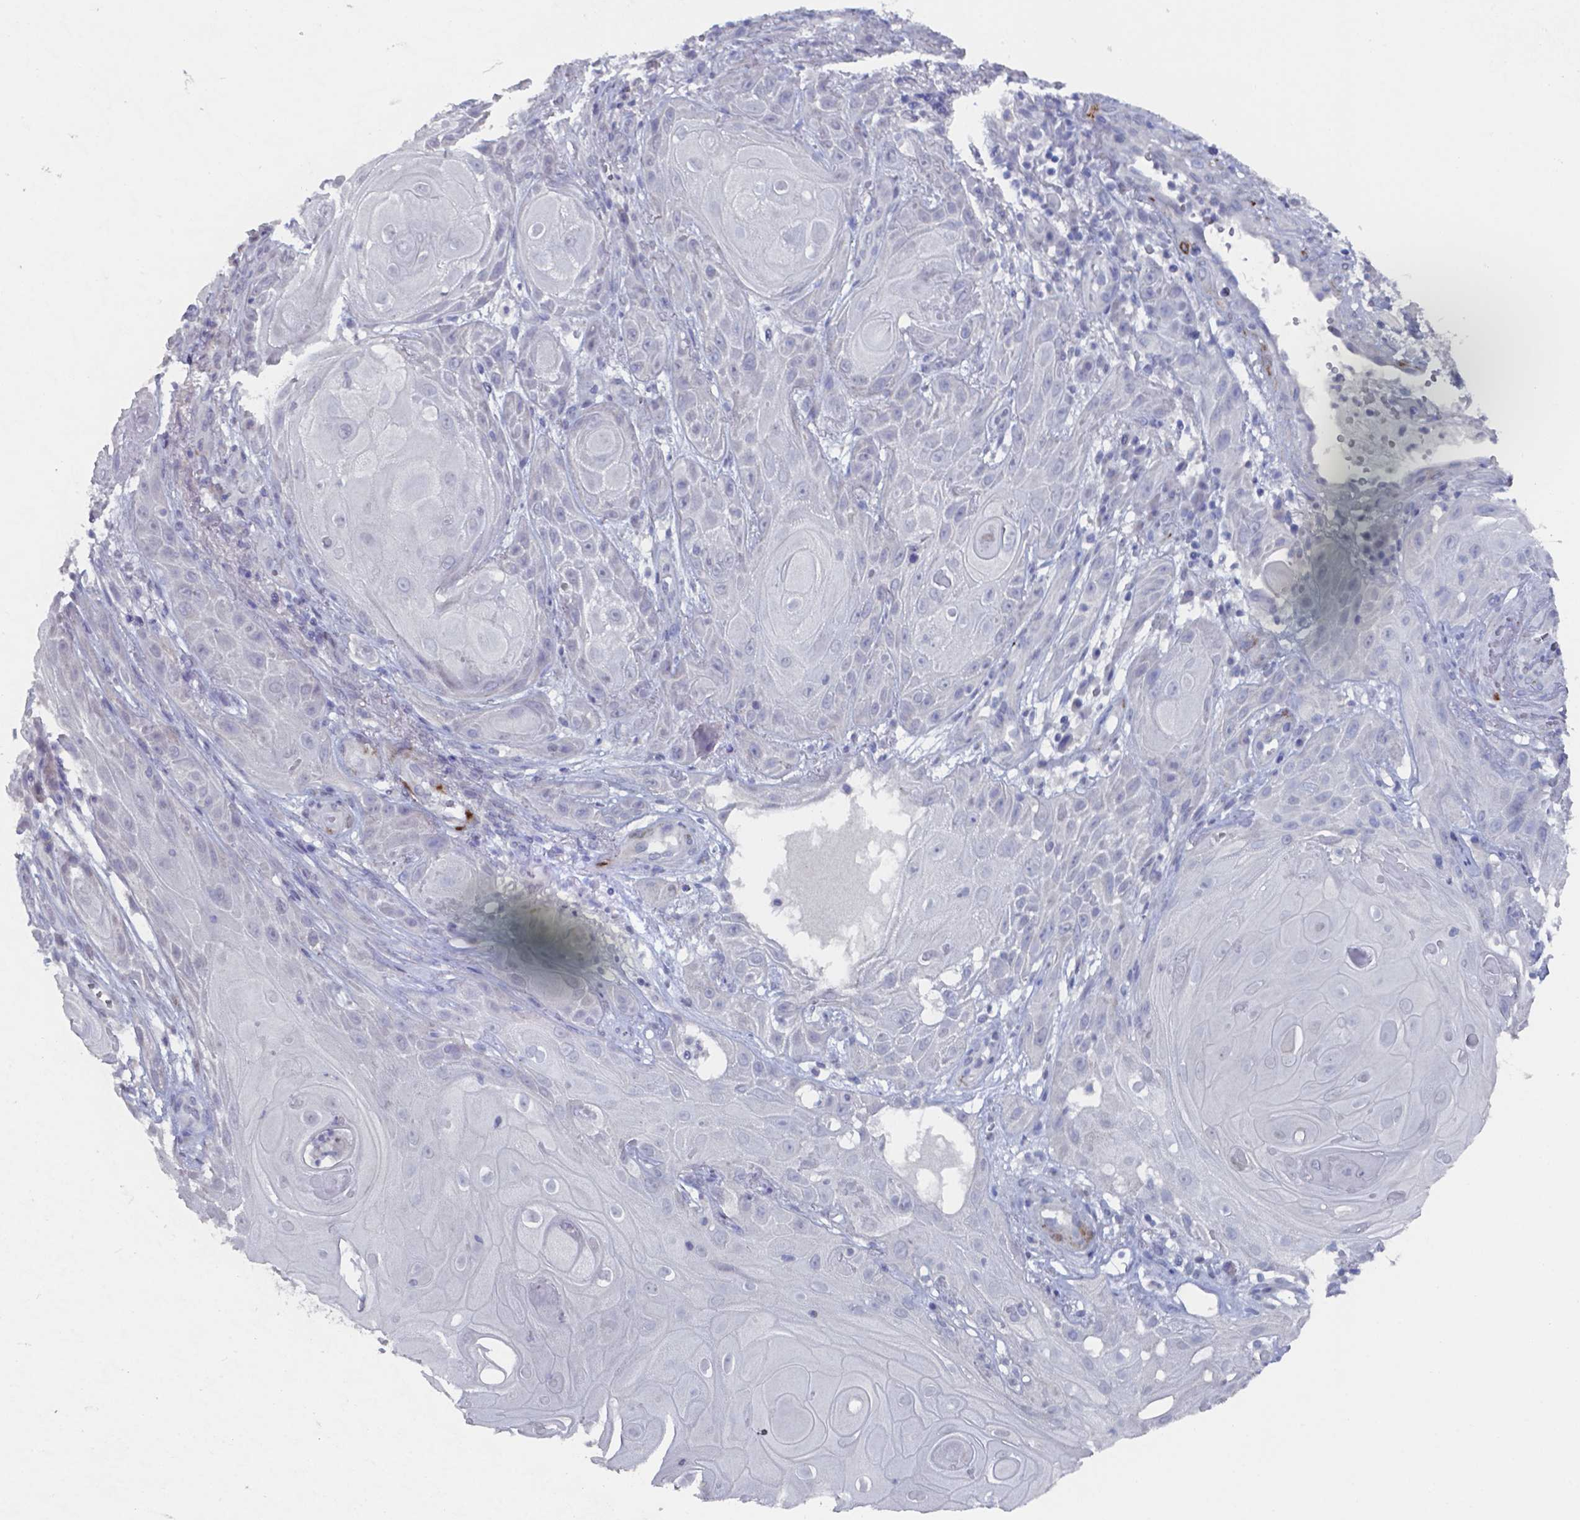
{"staining": {"intensity": "negative", "quantity": "none", "location": "none"}, "tissue": "skin cancer", "cell_type": "Tumor cells", "image_type": "cancer", "snomed": [{"axis": "morphology", "description": "Squamous cell carcinoma, NOS"}, {"axis": "topography", "description": "Skin"}], "caption": "Tumor cells are negative for brown protein staining in skin cancer (squamous cell carcinoma).", "gene": "PLA2R1", "patient": {"sex": "male", "age": 62}}